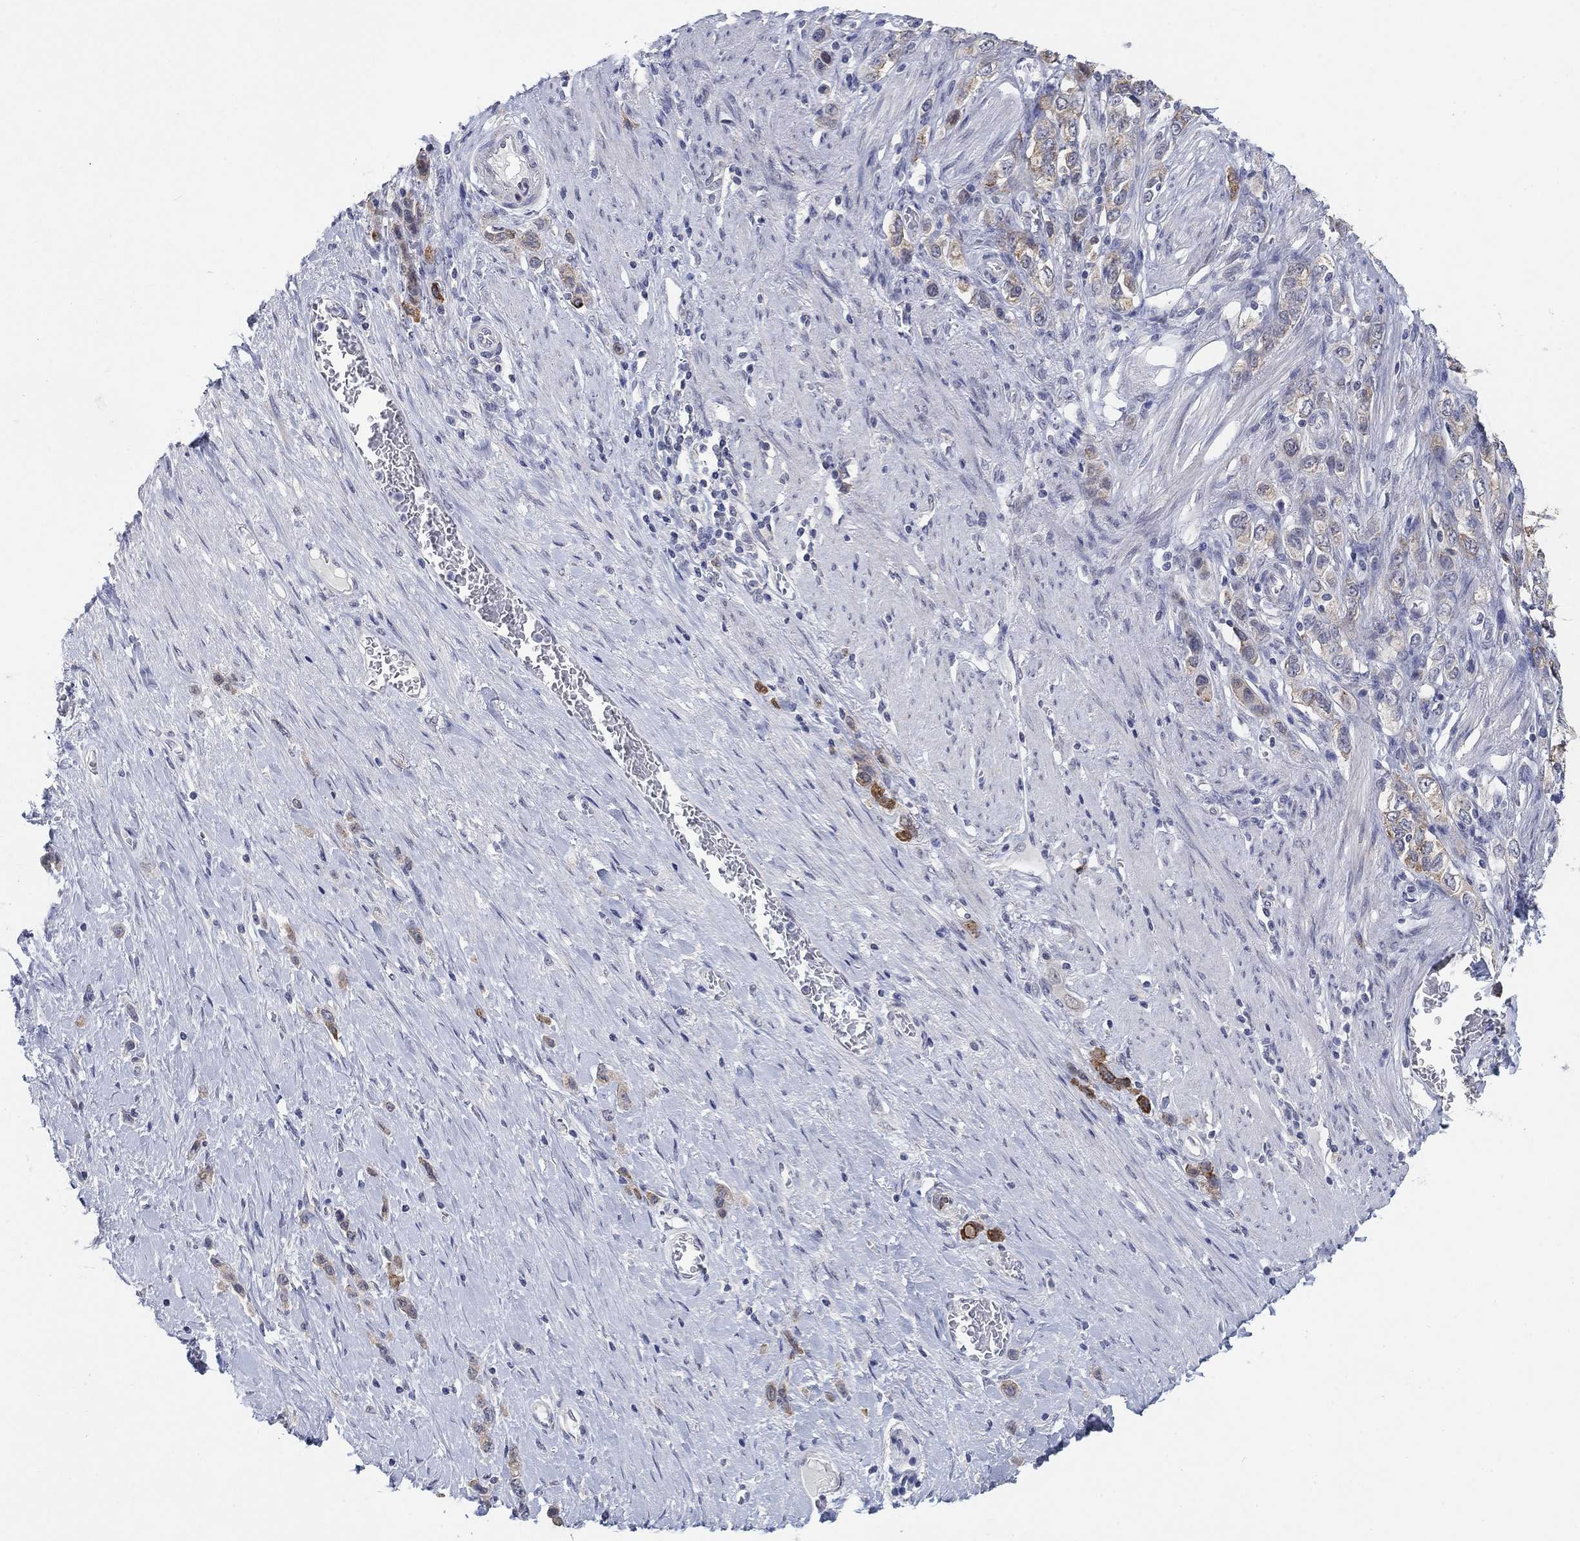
{"staining": {"intensity": "strong", "quantity": "<25%", "location": "cytoplasmic/membranous"}, "tissue": "stomach cancer", "cell_type": "Tumor cells", "image_type": "cancer", "snomed": [{"axis": "morphology", "description": "Normal tissue, NOS"}, {"axis": "morphology", "description": "Adenocarcinoma, NOS"}, {"axis": "morphology", "description": "Adenocarcinoma, High grade"}, {"axis": "topography", "description": "Stomach, upper"}, {"axis": "topography", "description": "Stomach"}], "caption": "A medium amount of strong cytoplasmic/membranous staining is appreciated in approximately <25% of tumor cells in adenocarcinoma (high-grade) (stomach) tissue. The protein of interest is stained brown, and the nuclei are stained in blue (DAB (3,3'-diaminobenzidine) IHC with brightfield microscopy, high magnification).", "gene": "SDC1", "patient": {"sex": "female", "age": 65}}